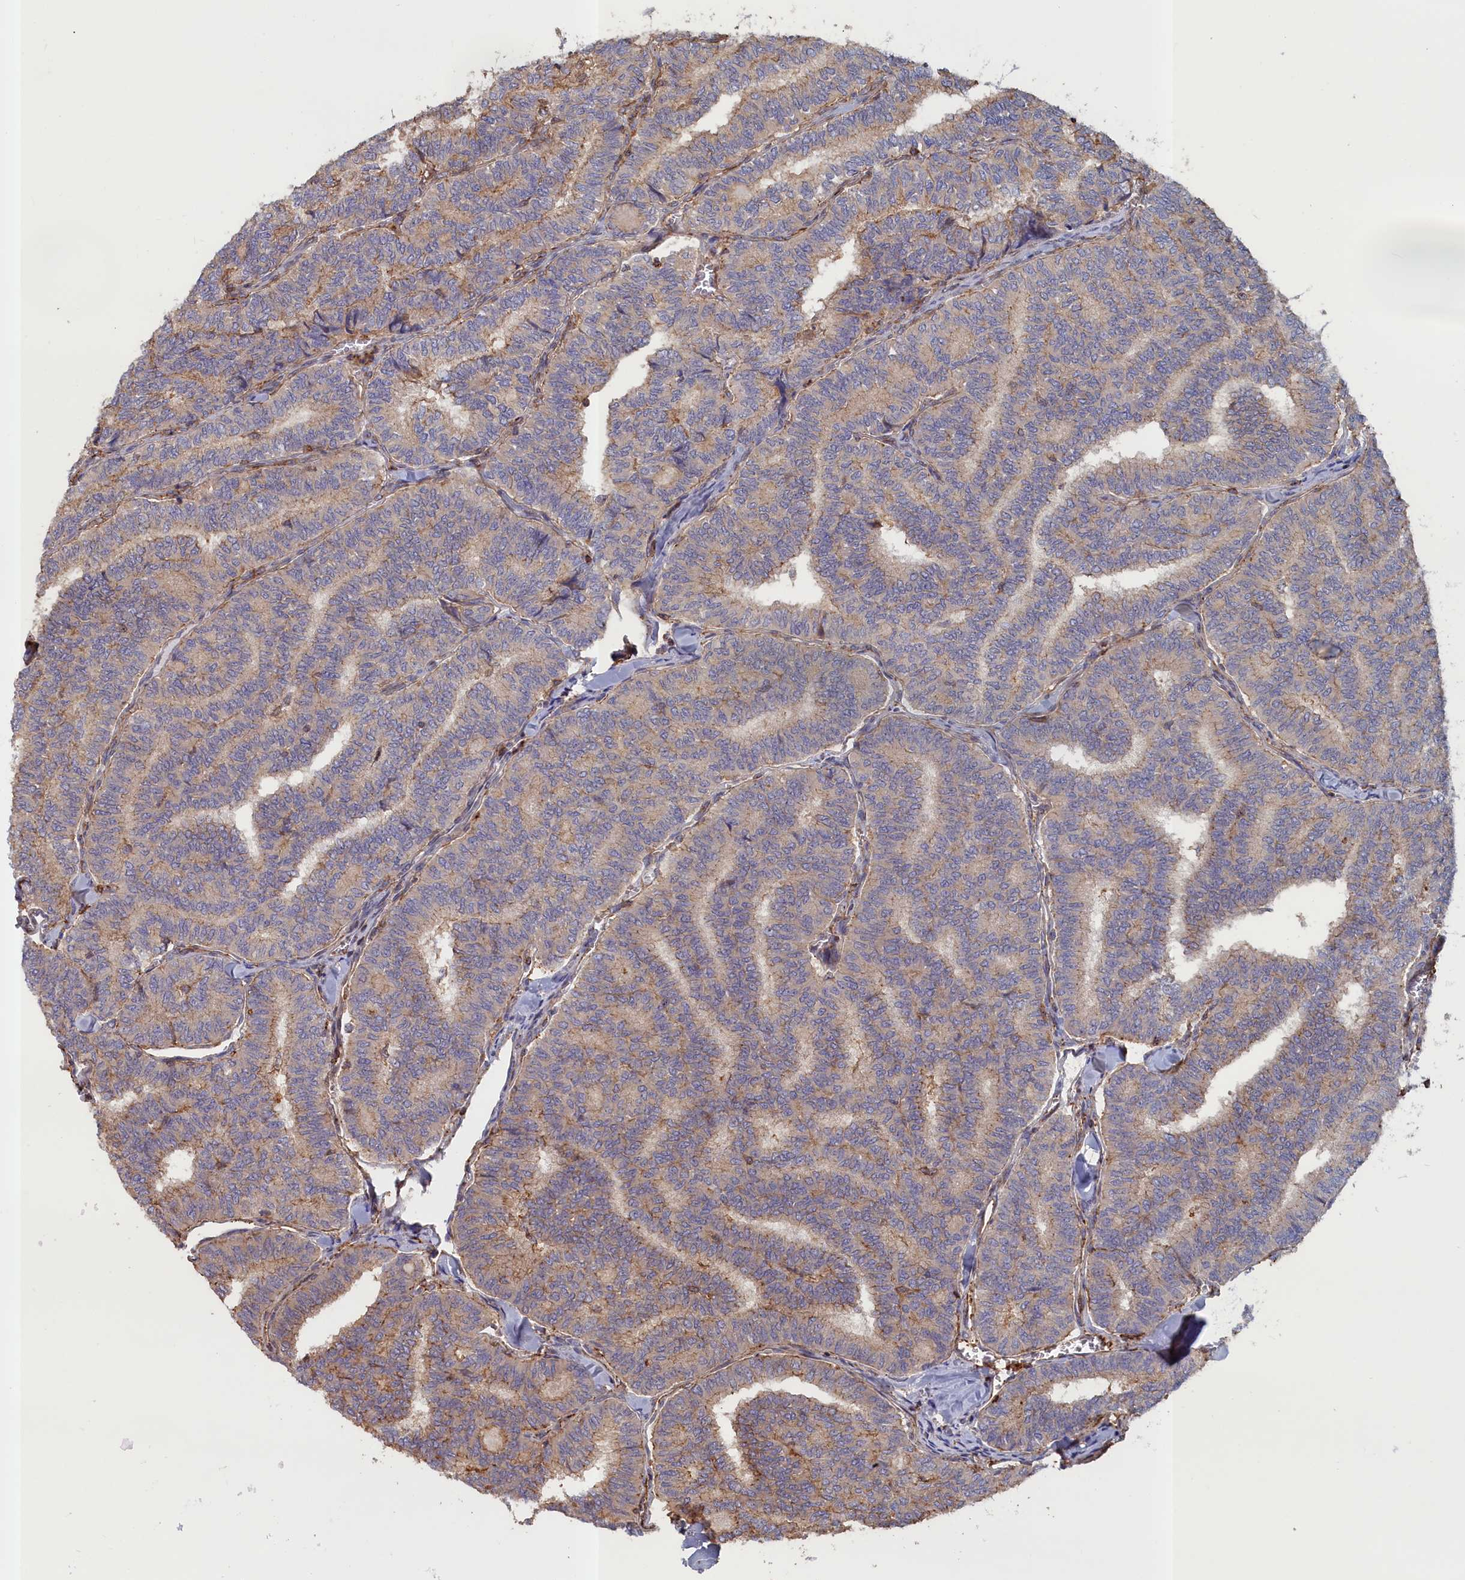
{"staining": {"intensity": "weak", "quantity": "<25%", "location": "cytoplasmic/membranous"}, "tissue": "thyroid cancer", "cell_type": "Tumor cells", "image_type": "cancer", "snomed": [{"axis": "morphology", "description": "Papillary adenocarcinoma, NOS"}, {"axis": "topography", "description": "Thyroid gland"}], "caption": "IHC photomicrograph of neoplastic tissue: human thyroid papillary adenocarcinoma stained with DAB shows no significant protein staining in tumor cells.", "gene": "ANKRD27", "patient": {"sex": "female", "age": 35}}